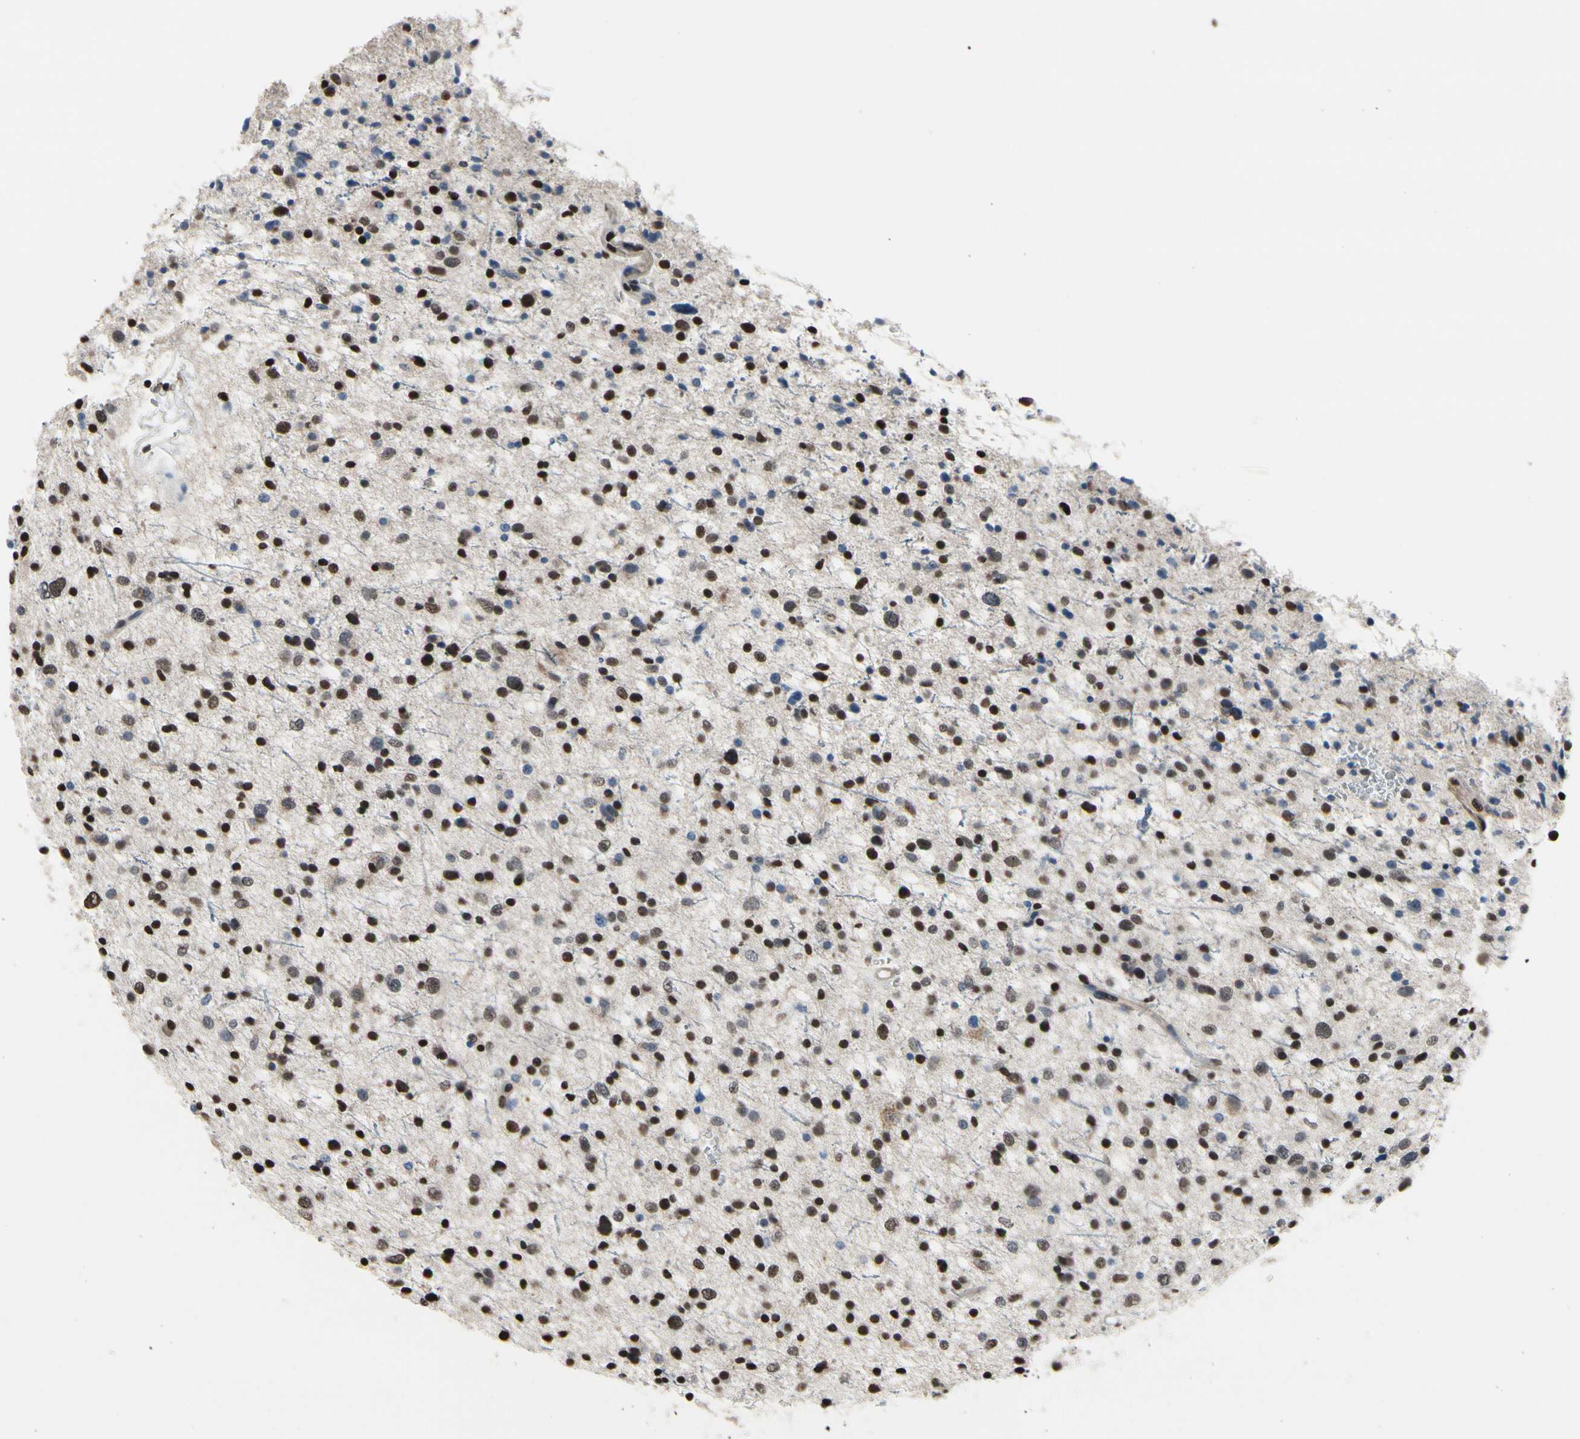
{"staining": {"intensity": "strong", "quantity": "25%-75%", "location": "nuclear"}, "tissue": "glioma", "cell_type": "Tumor cells", "image_type": "cancer", "snomed": [{"axis": "morphology", "description": "Glioma, malignant, Low grade"}, {"axis": "topography", "description": "Brain"}], "caption": "Protein analysis of glioma tissue displays strong nuclear staining in approximately 25%-75% of tumor cells.", "gene": "HIPK2", "patient": {"sex": "female", "age": 37}}